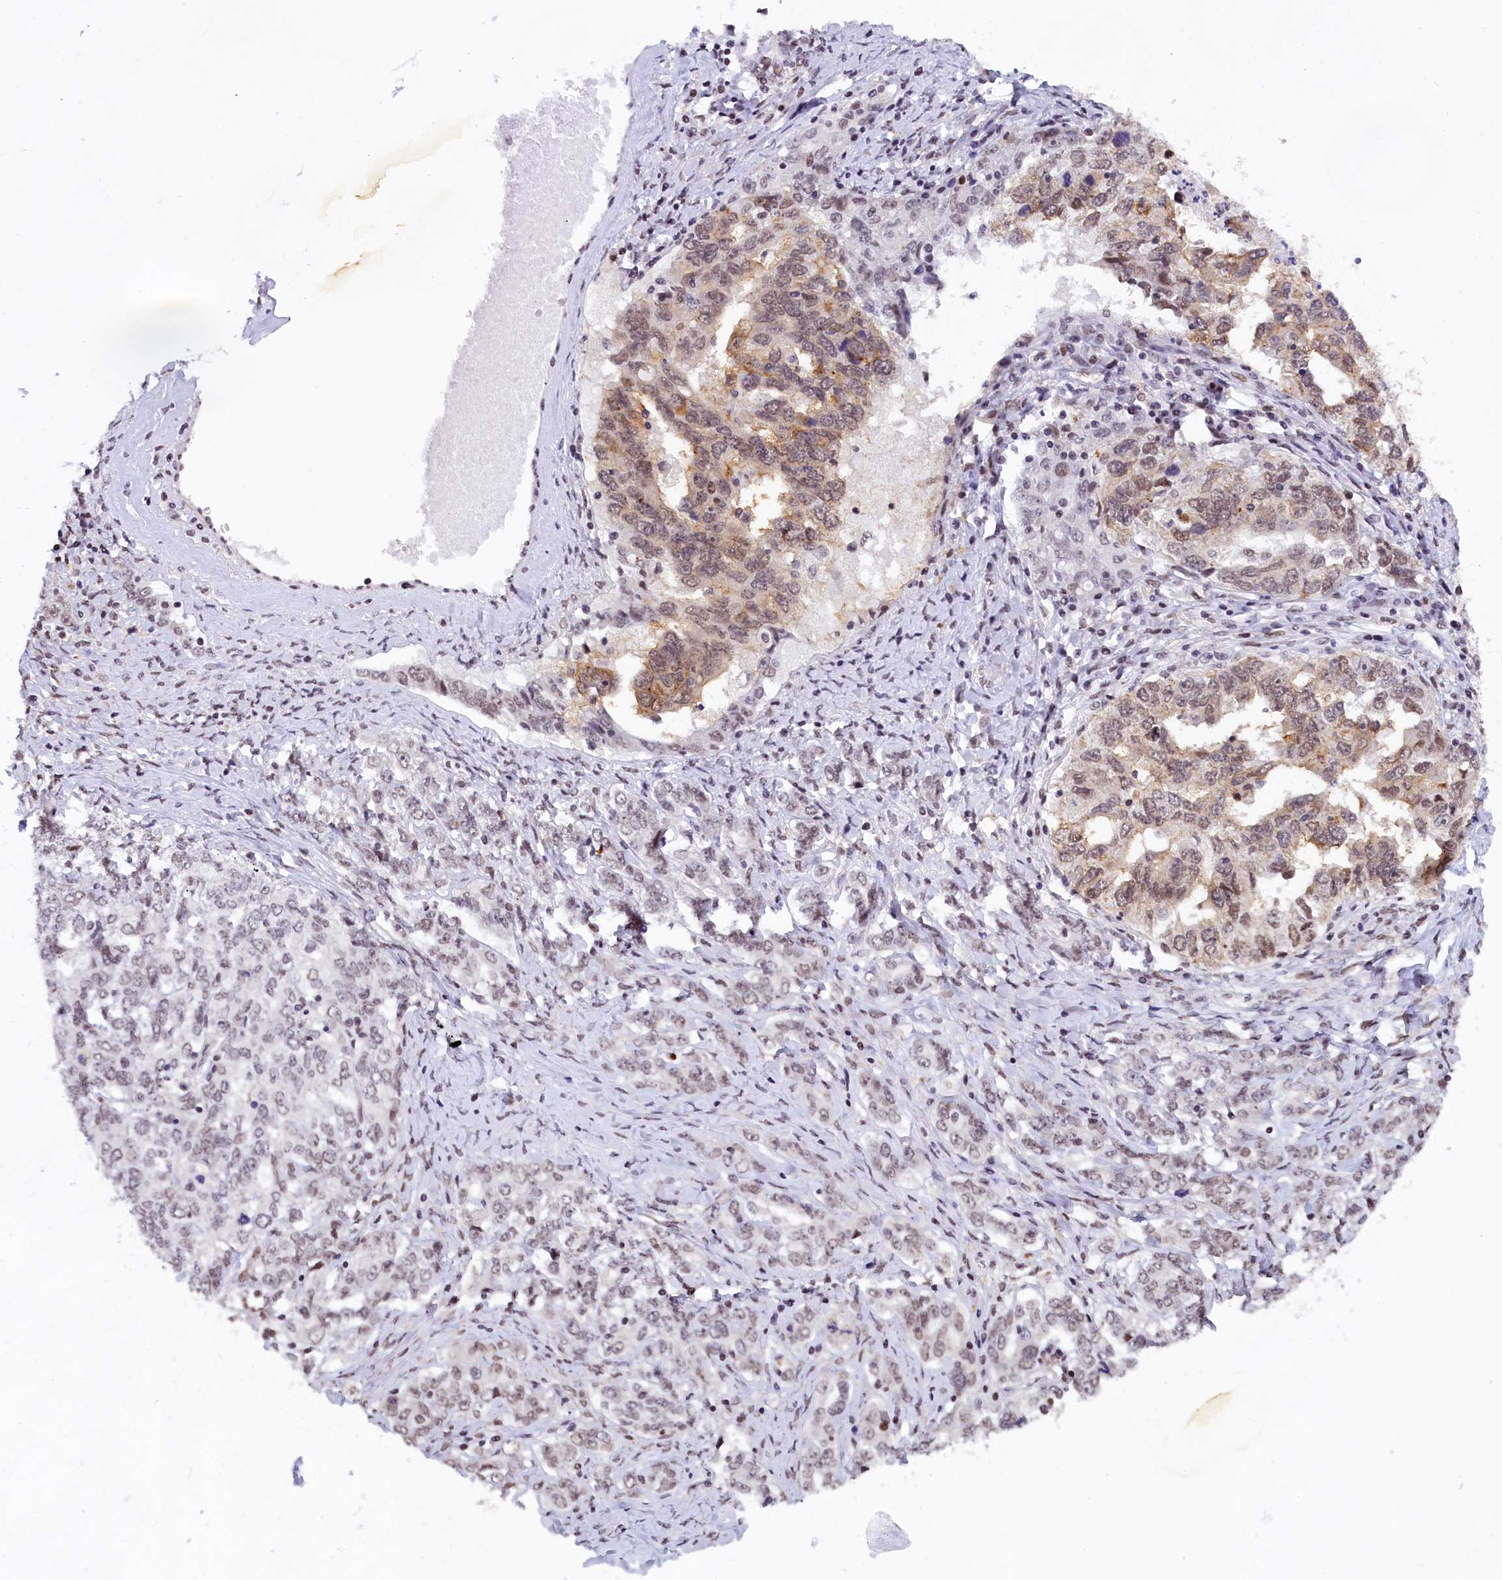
{"staining": {"intensity": "moderate", "quantity": "<25%", "location": "cytoplasmic/membranous,nuclear"}, "tissue": "ovarian cancer", "cell_type": "Tumor cells", "image_type": "cancer", "snomed": [{"axis": "morphology", "description": "Carcinoma, endometroid"}, {"axis": "topography", "description": "Ovary"}], "caption": "Tumor cells show moderate cytoplasmic/membranous and nuclear positivity in about <25% of cells in endometroid carcinoma (ovarian).", "gene": "CDYL2", "patient": {"sex": "female", "age": 62}}